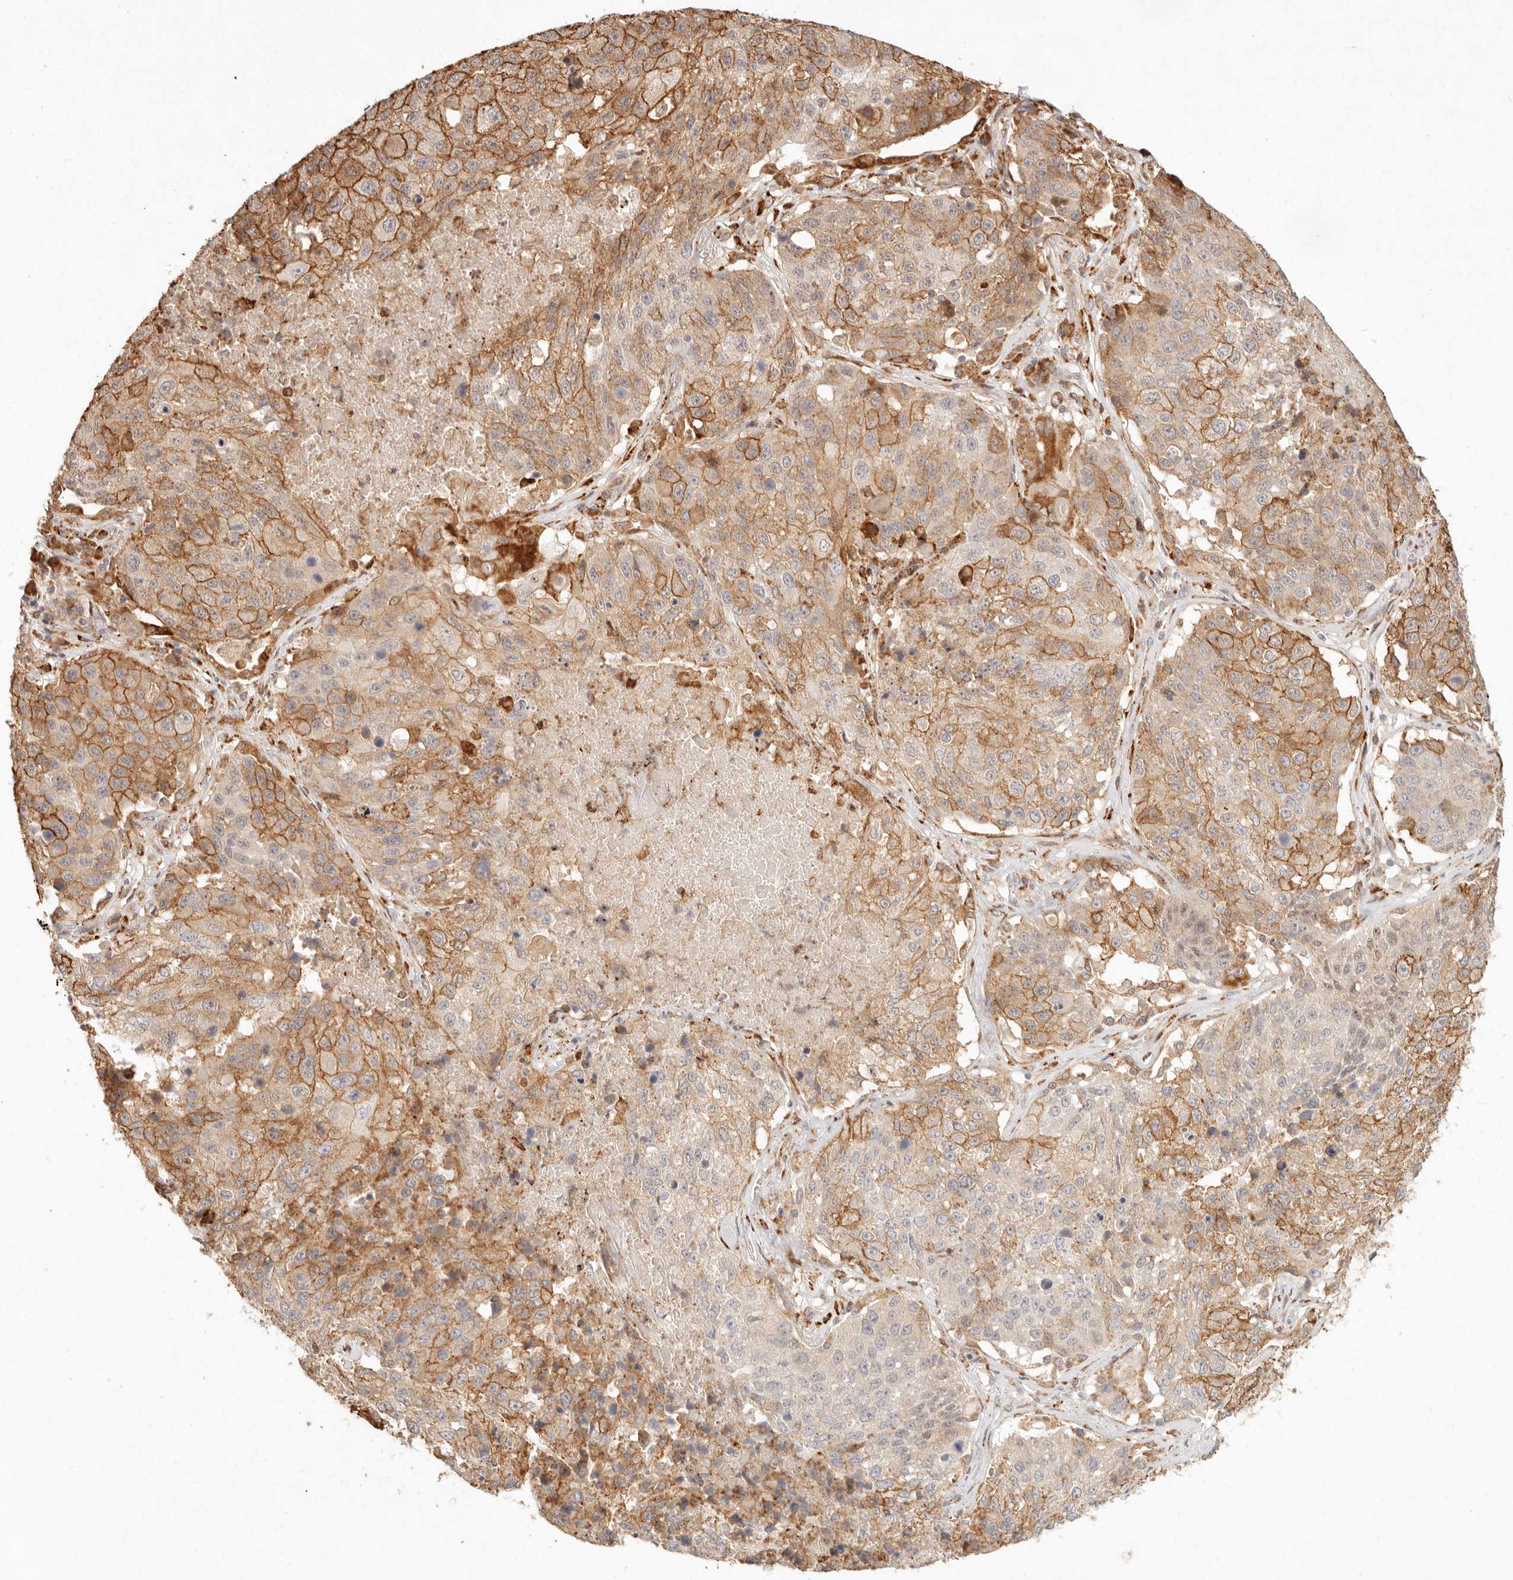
{"staining": {"intensity": "strong", "quantity": "25%-75%", "location": "cytoplasmic/membranous"}, "tissue": "lung cancer", "cell_type": "Tumor cells", "image_type": "cancer", "snomed": [{"axis": "morphology", "description": "Squamous cell carcinoma, NOS"}, {"axis": "topography", "description": "Lung"}], "caption": "Lung squamous cell carcinoma was stained to show a protein in brown. There is high levels of strong cytoplasmic/membranous staining in about 25%-75% of tumor cells.", "gene": "C1orf127", "patient": {"sex": "male", "age": 61}}